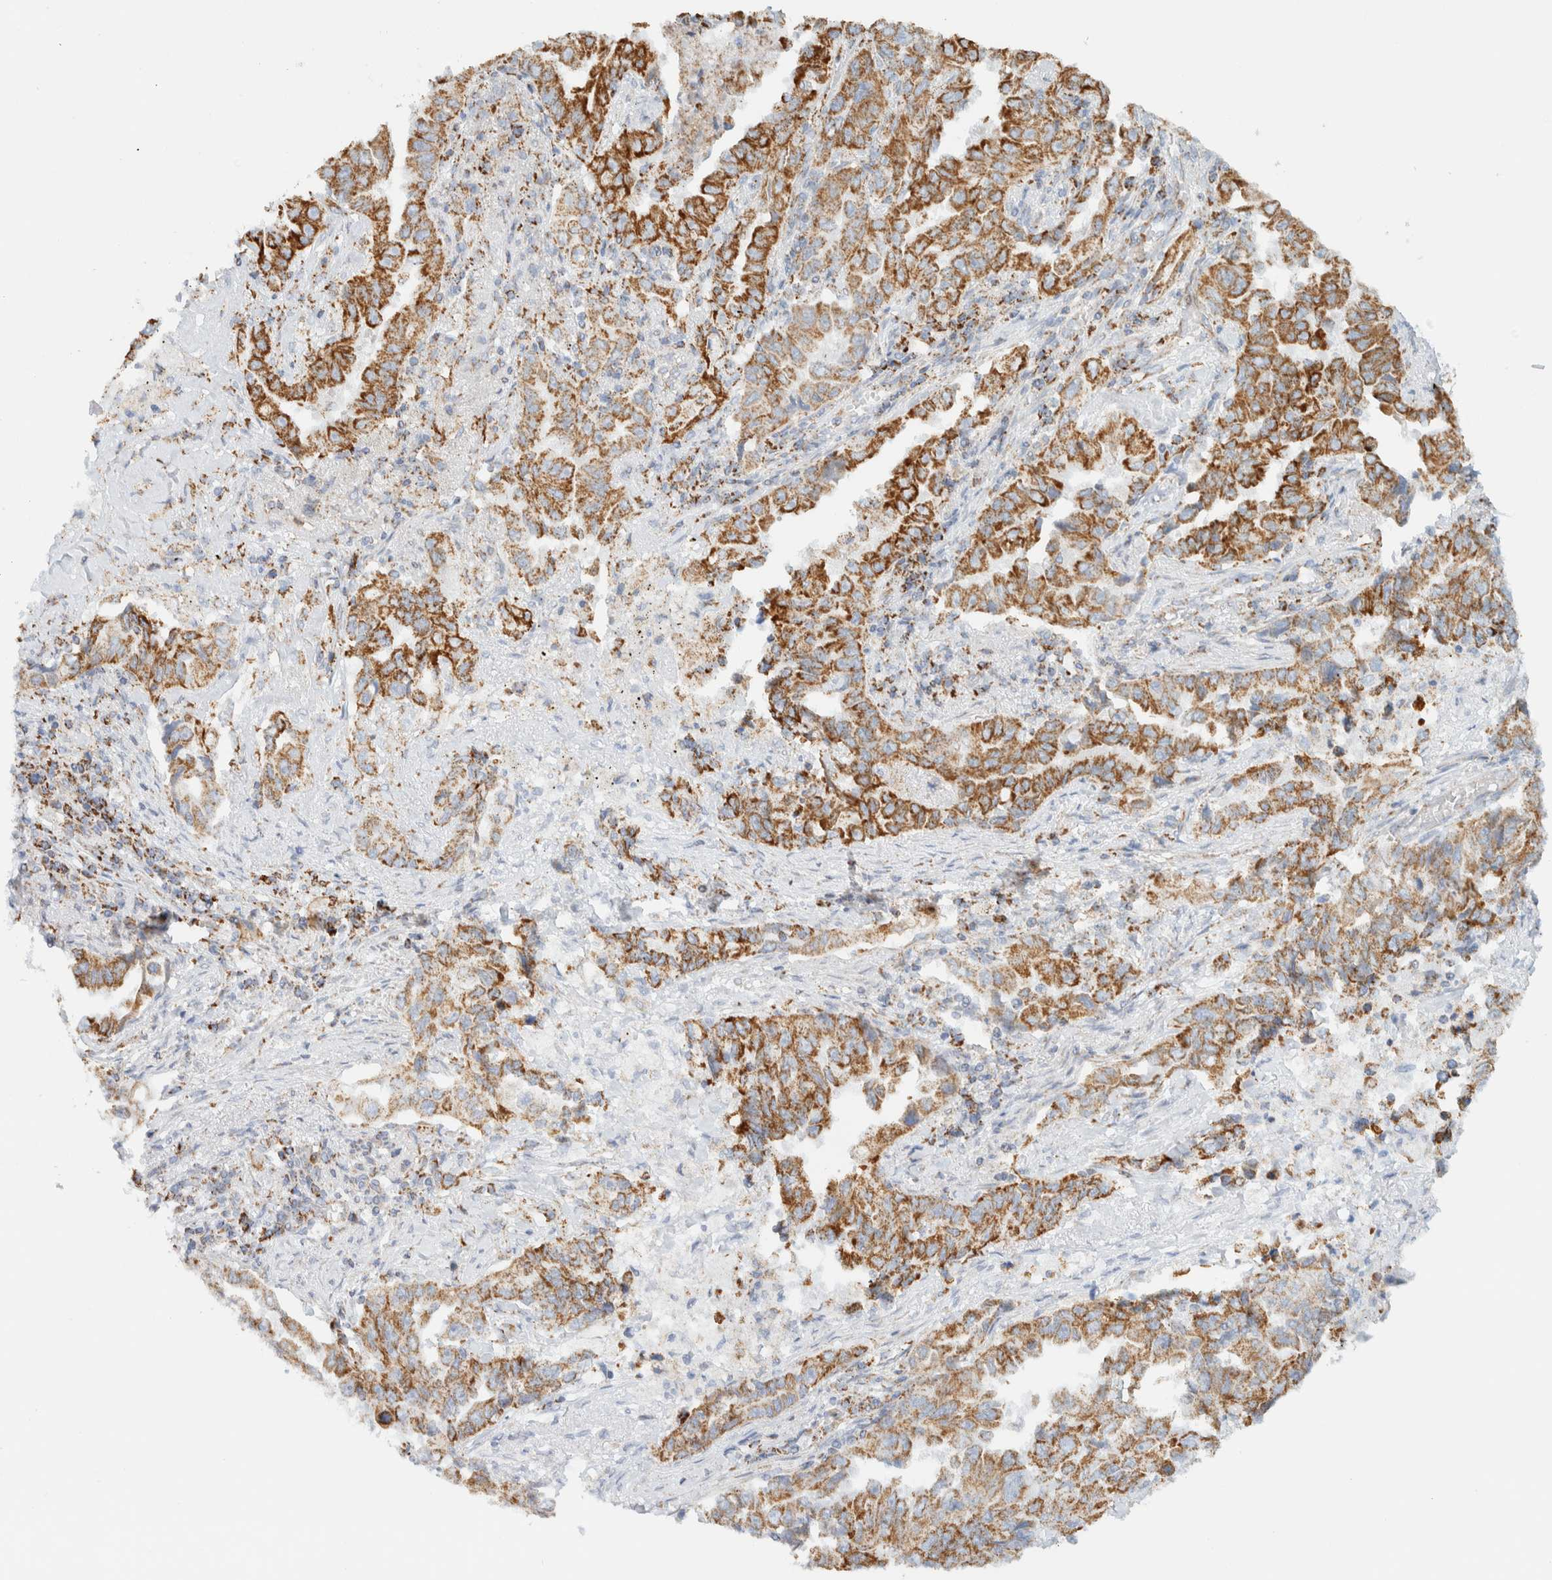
{"staining": {"intensity": "moderate", "quantity": ">75%", "location": "cytoplasmic/membranous"}, "tissue": "lung cancer", "cell_type": "Tumor cells", "image_type": "cancer", "snomed": [{"axis": "morphology", "description": "Adenocarcinoma, NOS"}, {"axis": "topography", "description": "Lung"}], "caption": "A high-resolution histopathology image shows immunohistochemistry staining of adenocarcinoma (lung), which demonstrates moderate cytoplasmic/membranous positivity in approximately >75% of tumor cells.", "gene": "KIFAP3", "patient": {"sex": "female", "age": 51}}